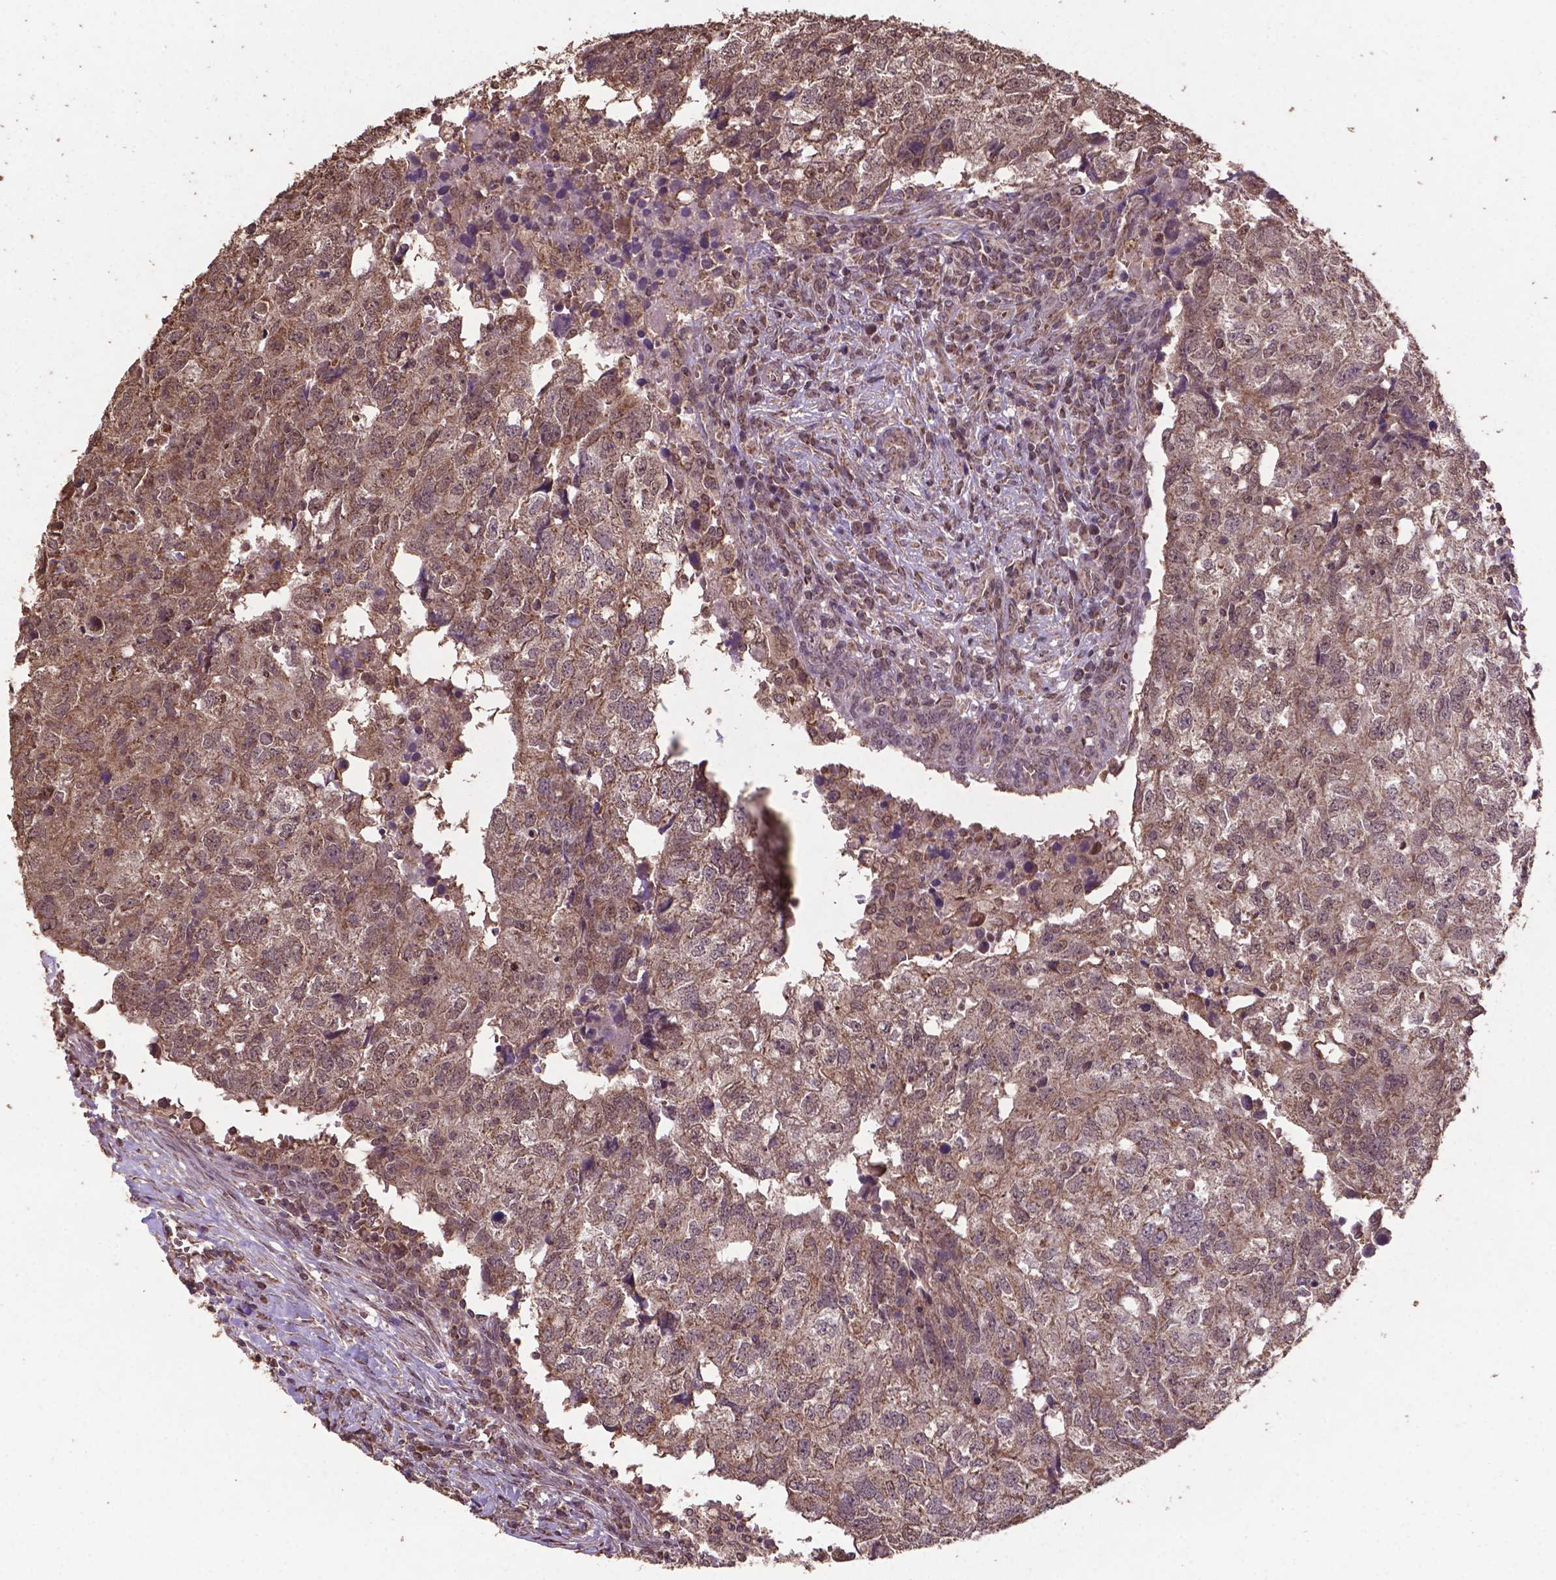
{"staining": {"intensity": "moderate", "quantity": ">75%", "location": "cytoplasmic/membranous,nuclear"}, "tissue": "breast cancer", "cell_type": "Tumor cells", "image_type": "cancer", "snomed": [{"axis": "morphology", "description": "Duct carcinoma"}, {"axis": "topography", "description": "Breast"}], "caption": "DAB (3,3'-diaminobenzidine) immunohistochemical staining of breast cancer (intraductal carcinoma) displays moderate cytoplasmic/membranous and nuclear protein expression in about >75% of tumor cells.", "gene": "DCAF1", "patient": {"sex": "female", "age": 30}}